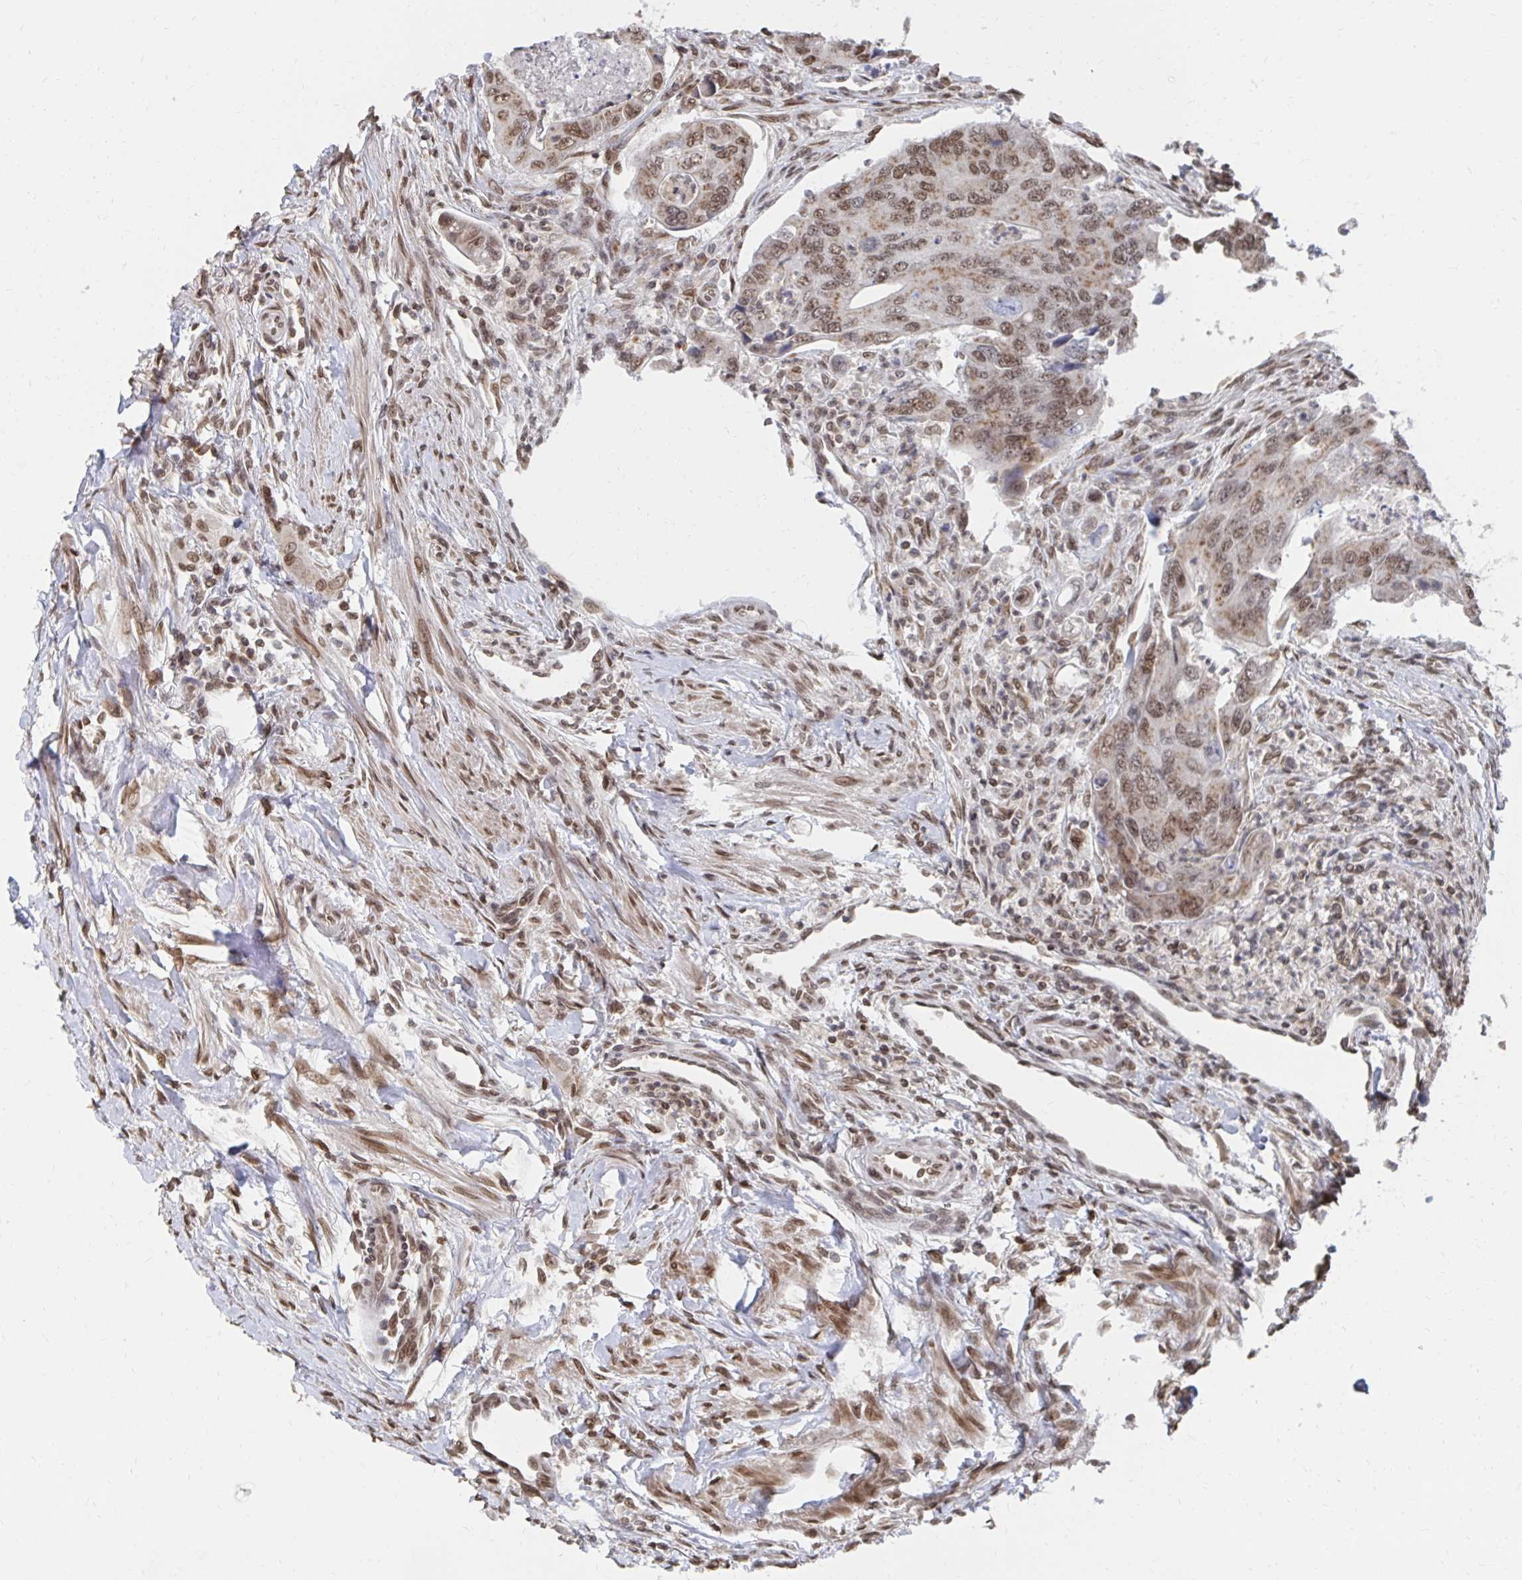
{"staining": {"intensity": "moderate", "quantity": ">75%", "location": "nuclear"}, "tissue": "colorectal cancer", "cell_type": "Tumor cells", "image_type": "cancer", "snomed": [{"axis": "morphology", "description": "Adenocarcinoma, NOS"}, {"axis": "topography", "description": "Colon"}], "caption": "Brown immunohistochemical staining in colorectal cancer reveals moderate nuclear staining in about >75% of tumor cells.", "gene": "GTF3C6", "patient": {"sex": "female", "age": 67}}